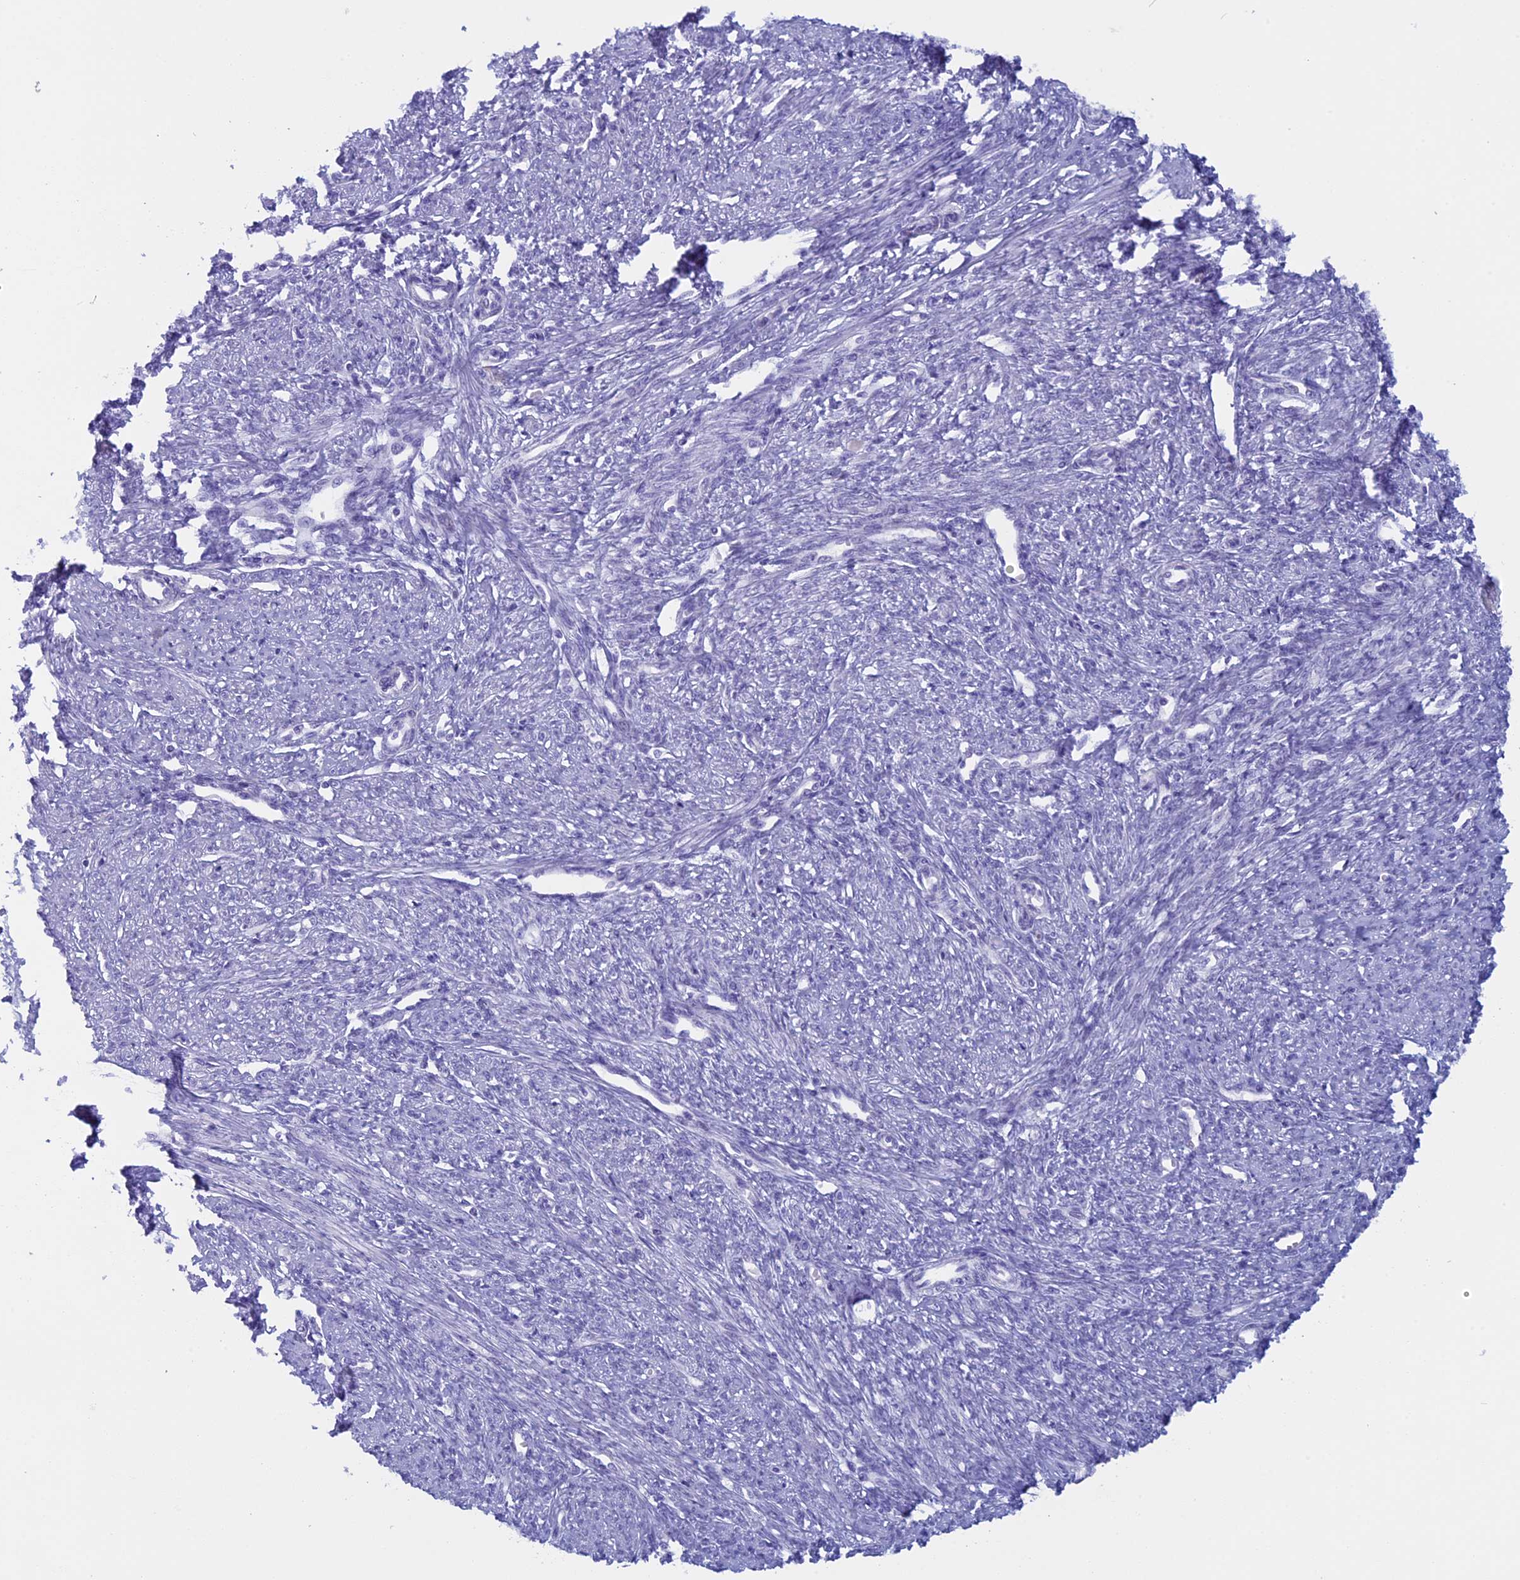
{"staining": {"intensity": "negative", "quantity": "none", "location": "none"}, "tissue": "smooth muscle", "cell_type": "Smooth muscle cells", "image_type": "normal", "snomed": [{"axis": "morphology", "description": "Normal tissue, NOS"}, {"axis": "topography", "description": "Smooth muscle"}, {"axis": "topography", "description": "Uterus"}], "caption": "Image shows no protein expression in smooth muscle cells of benign smooth muscle. (Brightfield microscopy of DAB immunohistochemistry (IHC) at high magnification).", "gene": "ZNF563", "patient": {"sex": "female", "age": 59}}